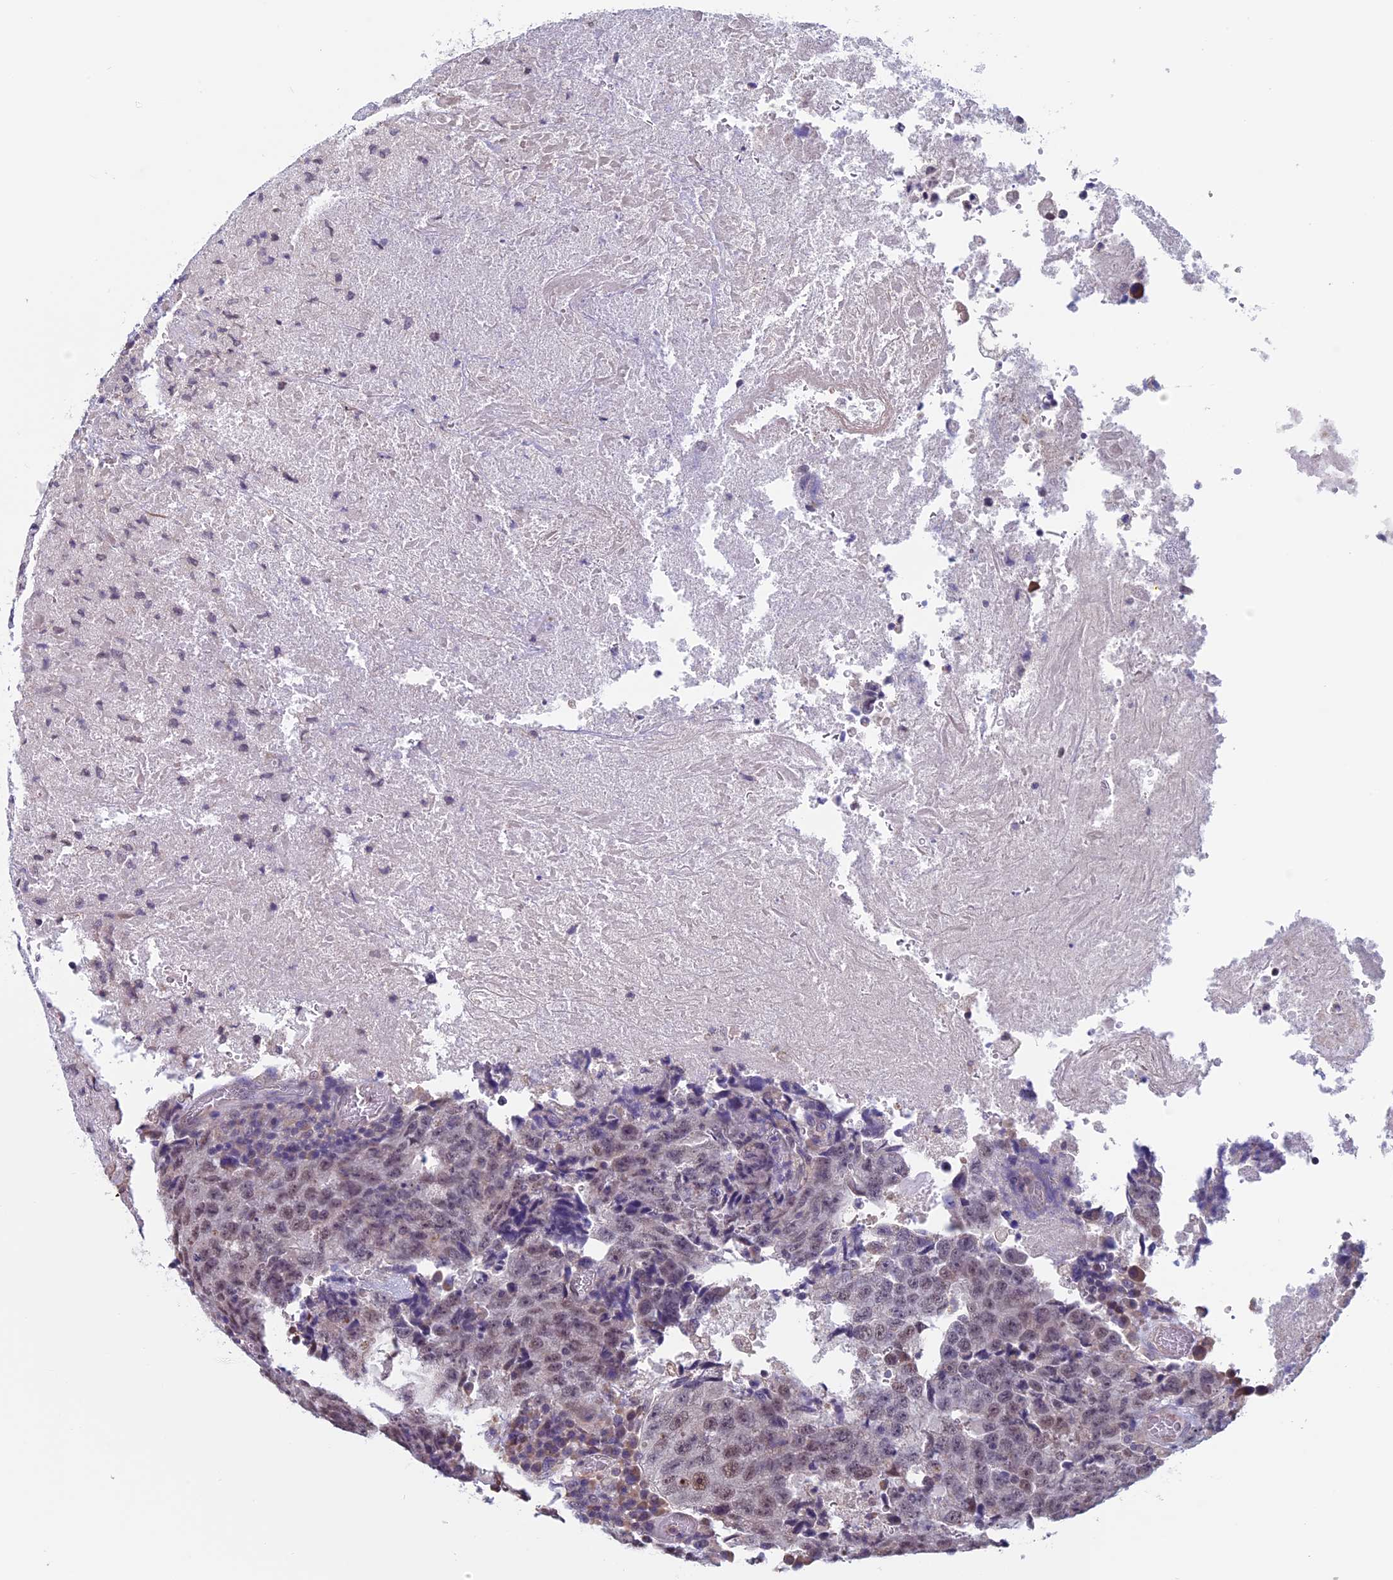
{"staining": {"intensity": "moderate", "quantity": "25%-75%", "location": "nuclear"}, "tissue": "testis cancer", "cell_type": "Tumor cells", "image_type": "cancer", "snomed": [{"axis": "morphology", "description": "Necrosis, NOS"}, {"axis": "morphology", "description": "Carcinoma, Embryonal, NOS"}, {"axis": "topography", "description": "Testis"}], "caption": "Tumor cells exhibit medium levels of moderate nuclear staining in about 25%-75% of cells in human testis embryonal carcinoma. (DAB (3,3'-diaminobenzidine) IHC with brightfield microscopy, high magnification).", "gene": "SLC1A6", "patient": {"sex": "male", "age": 19}}